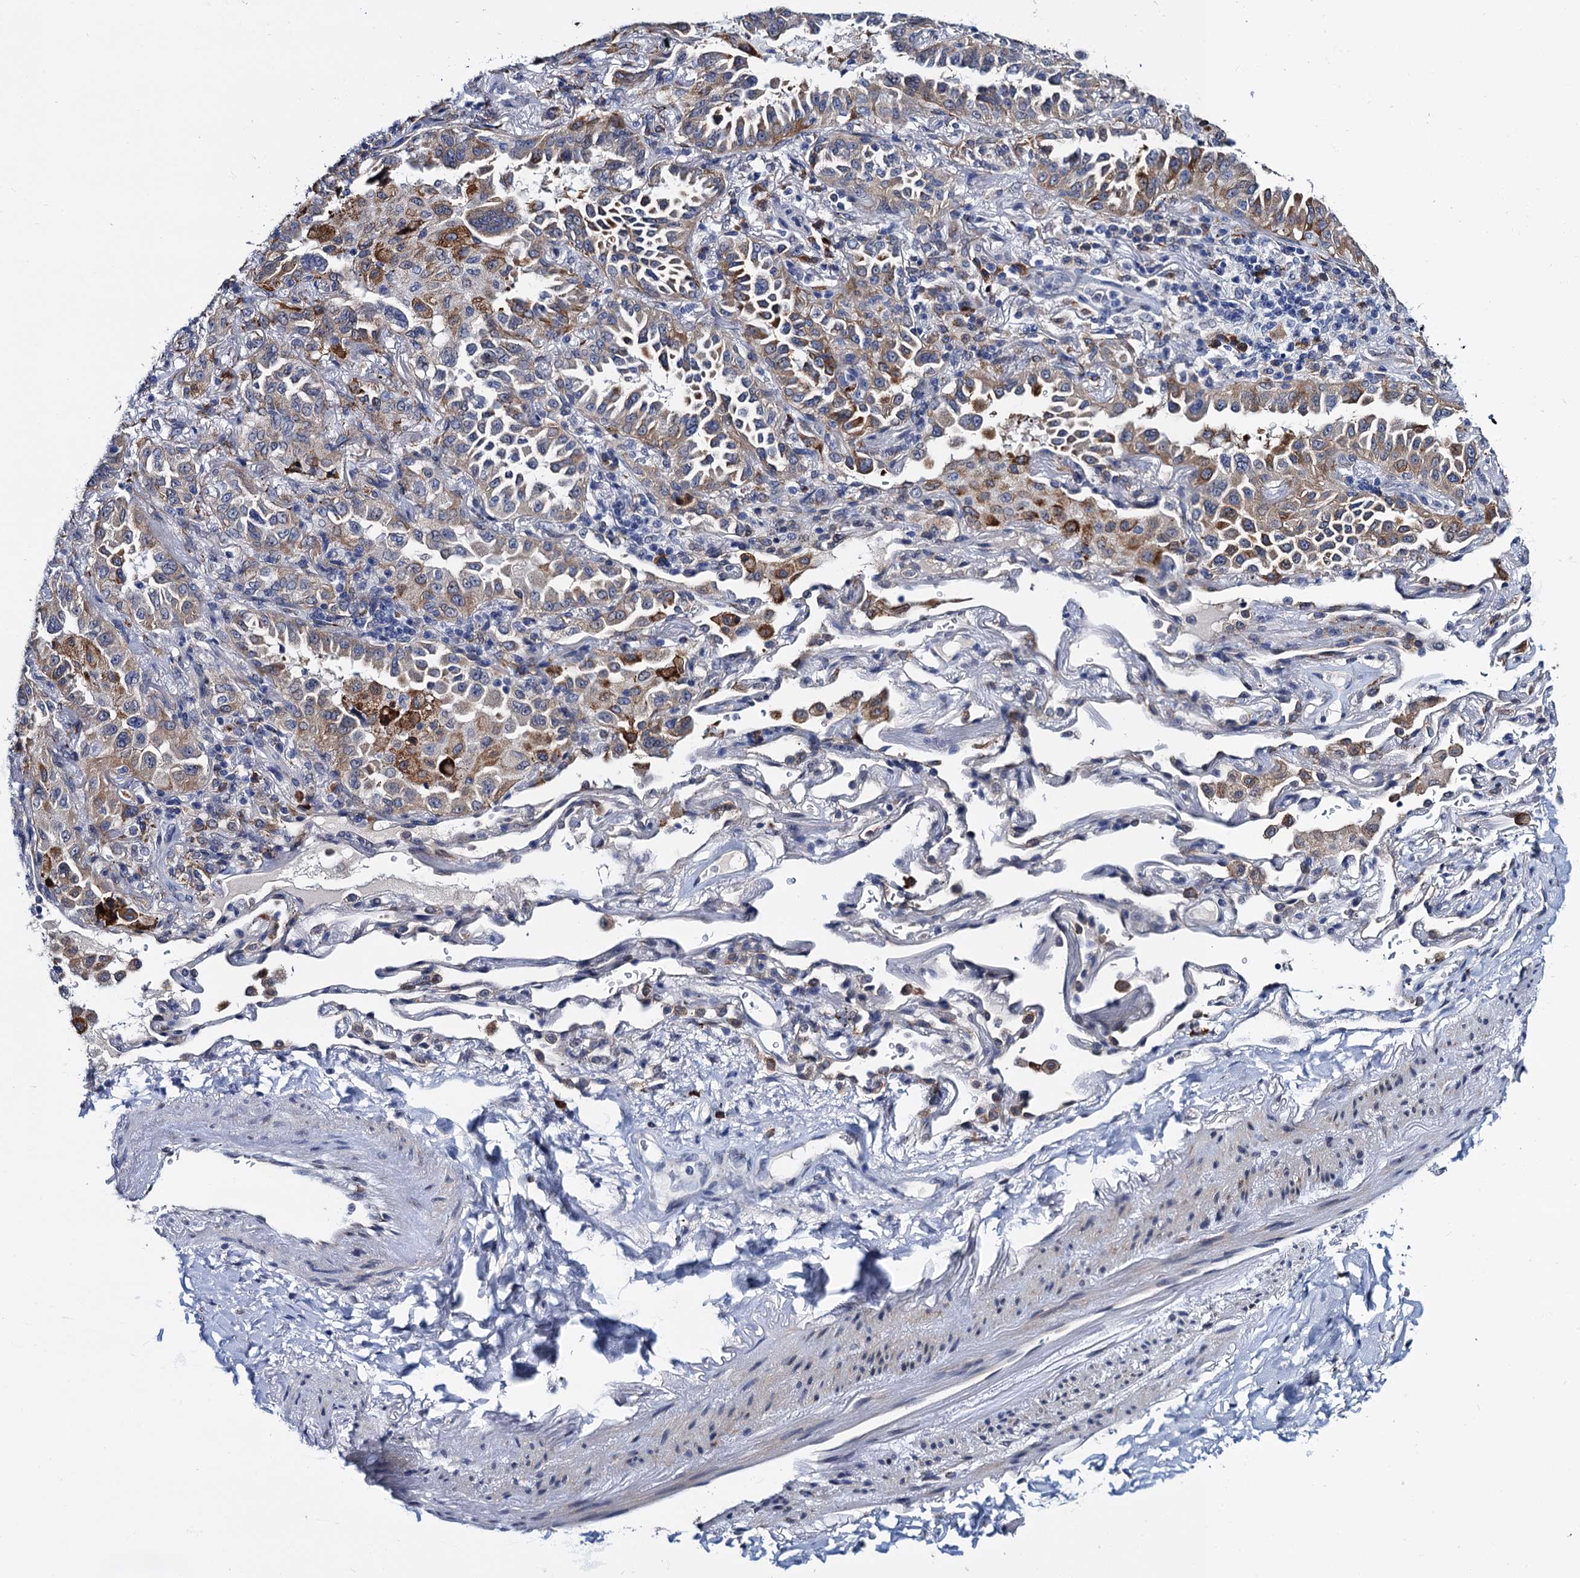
{"staining": {"intensity": "moderate", "quantity": "25%-75%", "location": "cytoplasmic/membranous"}, "tissue": "lung cancer", "cell_type": "Tumor cells", "image_type": "cancer", "snomed": [{"axis": "morphology", "description": "Adenocarcinoma, NOS"}, {"axis": "topography", "description": "Lung"}], "caption": "This is an image of immunohistochemistry (IHC) staining of adenocarcinoma (lung), which shows moderate positivity in the cytoplasmic/membranous of tumor cells.", "gene": "SLC7A10", "patient": {"sex": "female", "age": 69}}